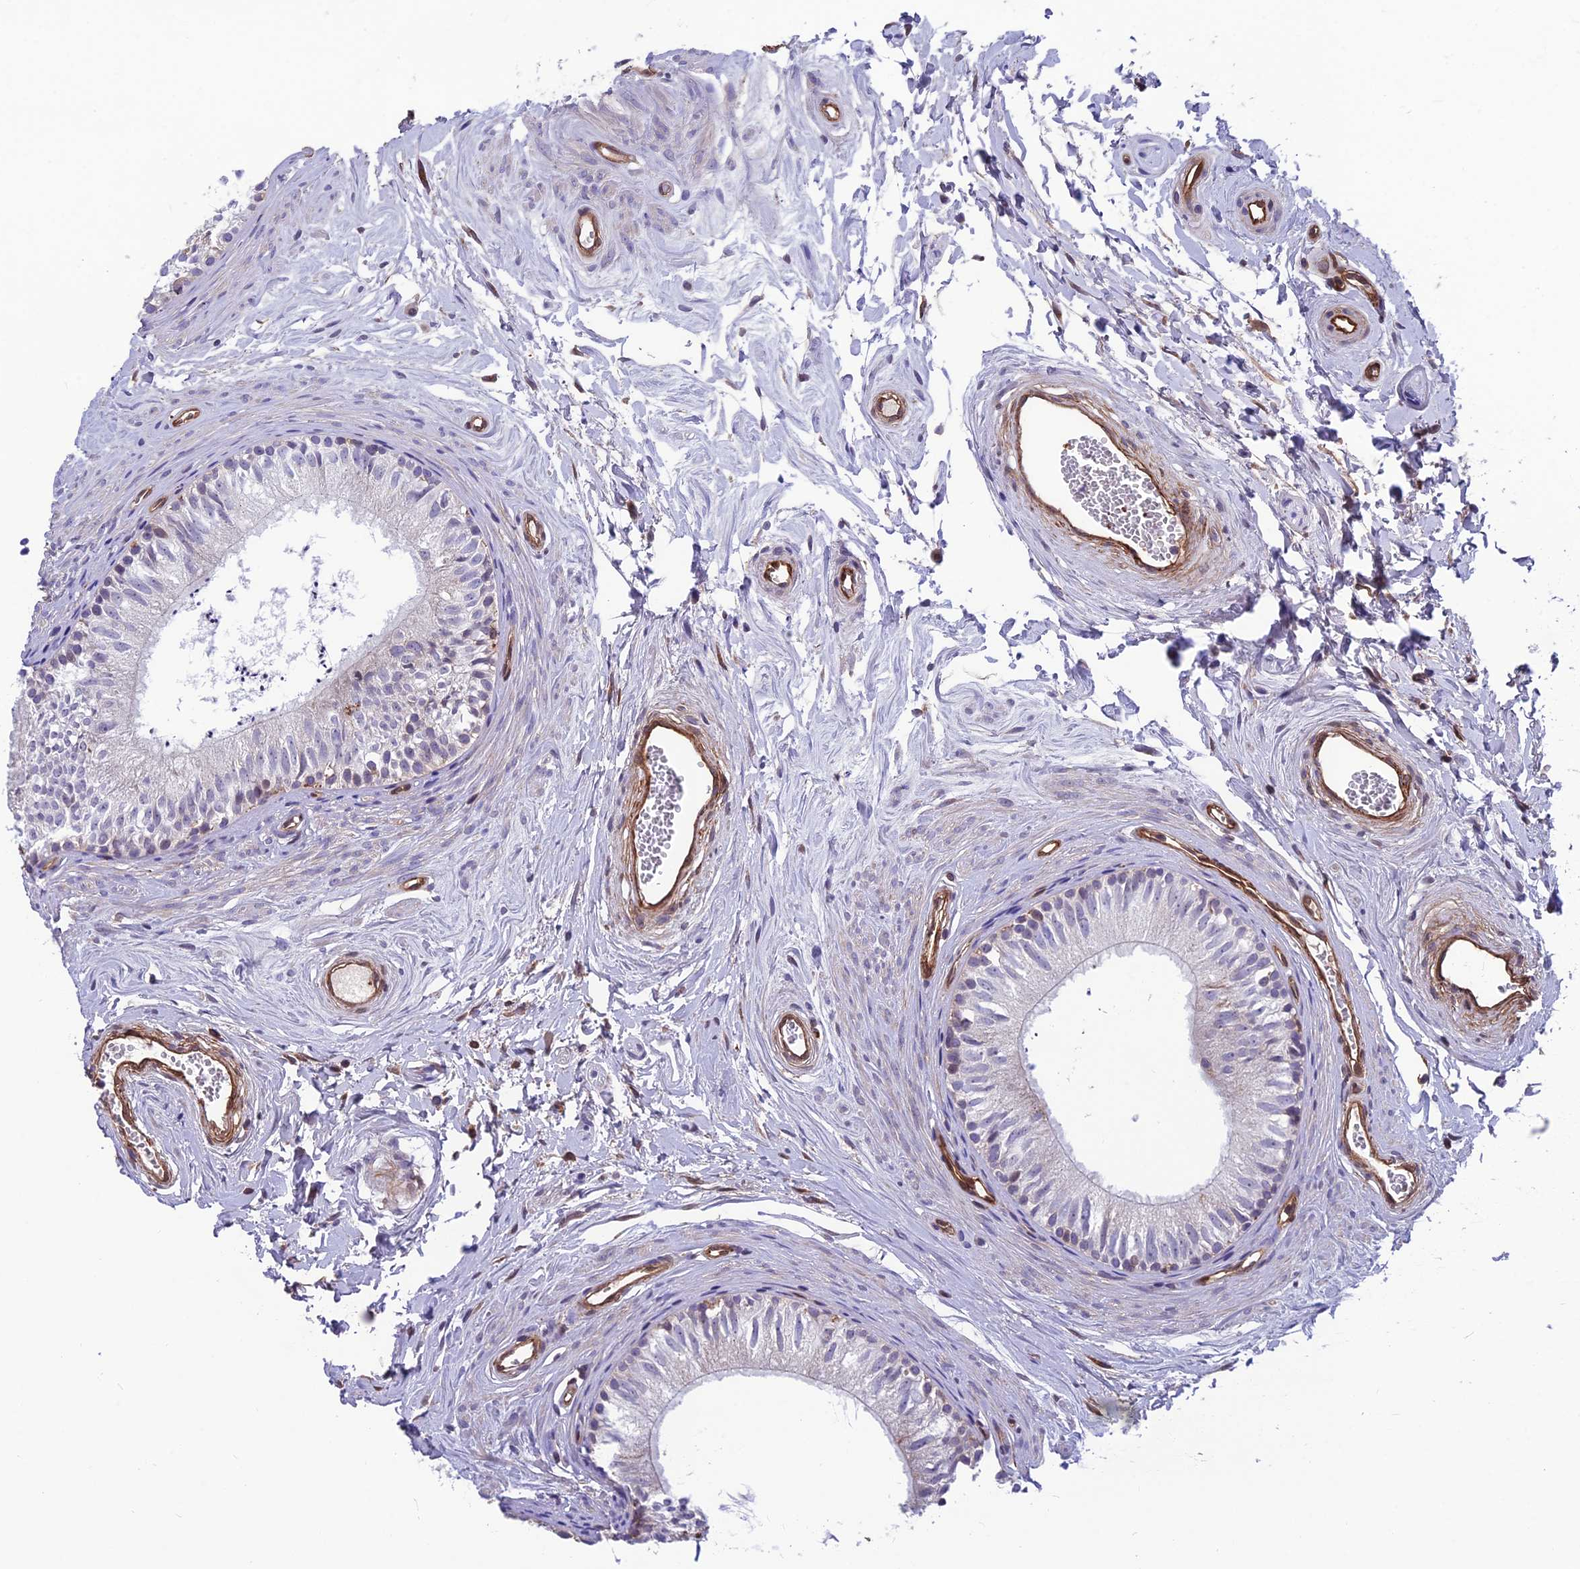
{"staining": {"intensity": "weak", "quantity": "<25%", "location": "cytoplasmic/membranous"}, "tissue": "epididymis", "cell_type": "Glandular cells", "image_type": "normal", "snomed": [{"axis": "morphology", "description": "Normal tissue, NOS"}, {"axis": "topography", "description": "Epididymis"}], "caption": "Protein analysis of benign epididymis shows no significant staining in glandular cells.", "gene": "RTN4RL1", "patient": {"sex": "male", "age": 56}}